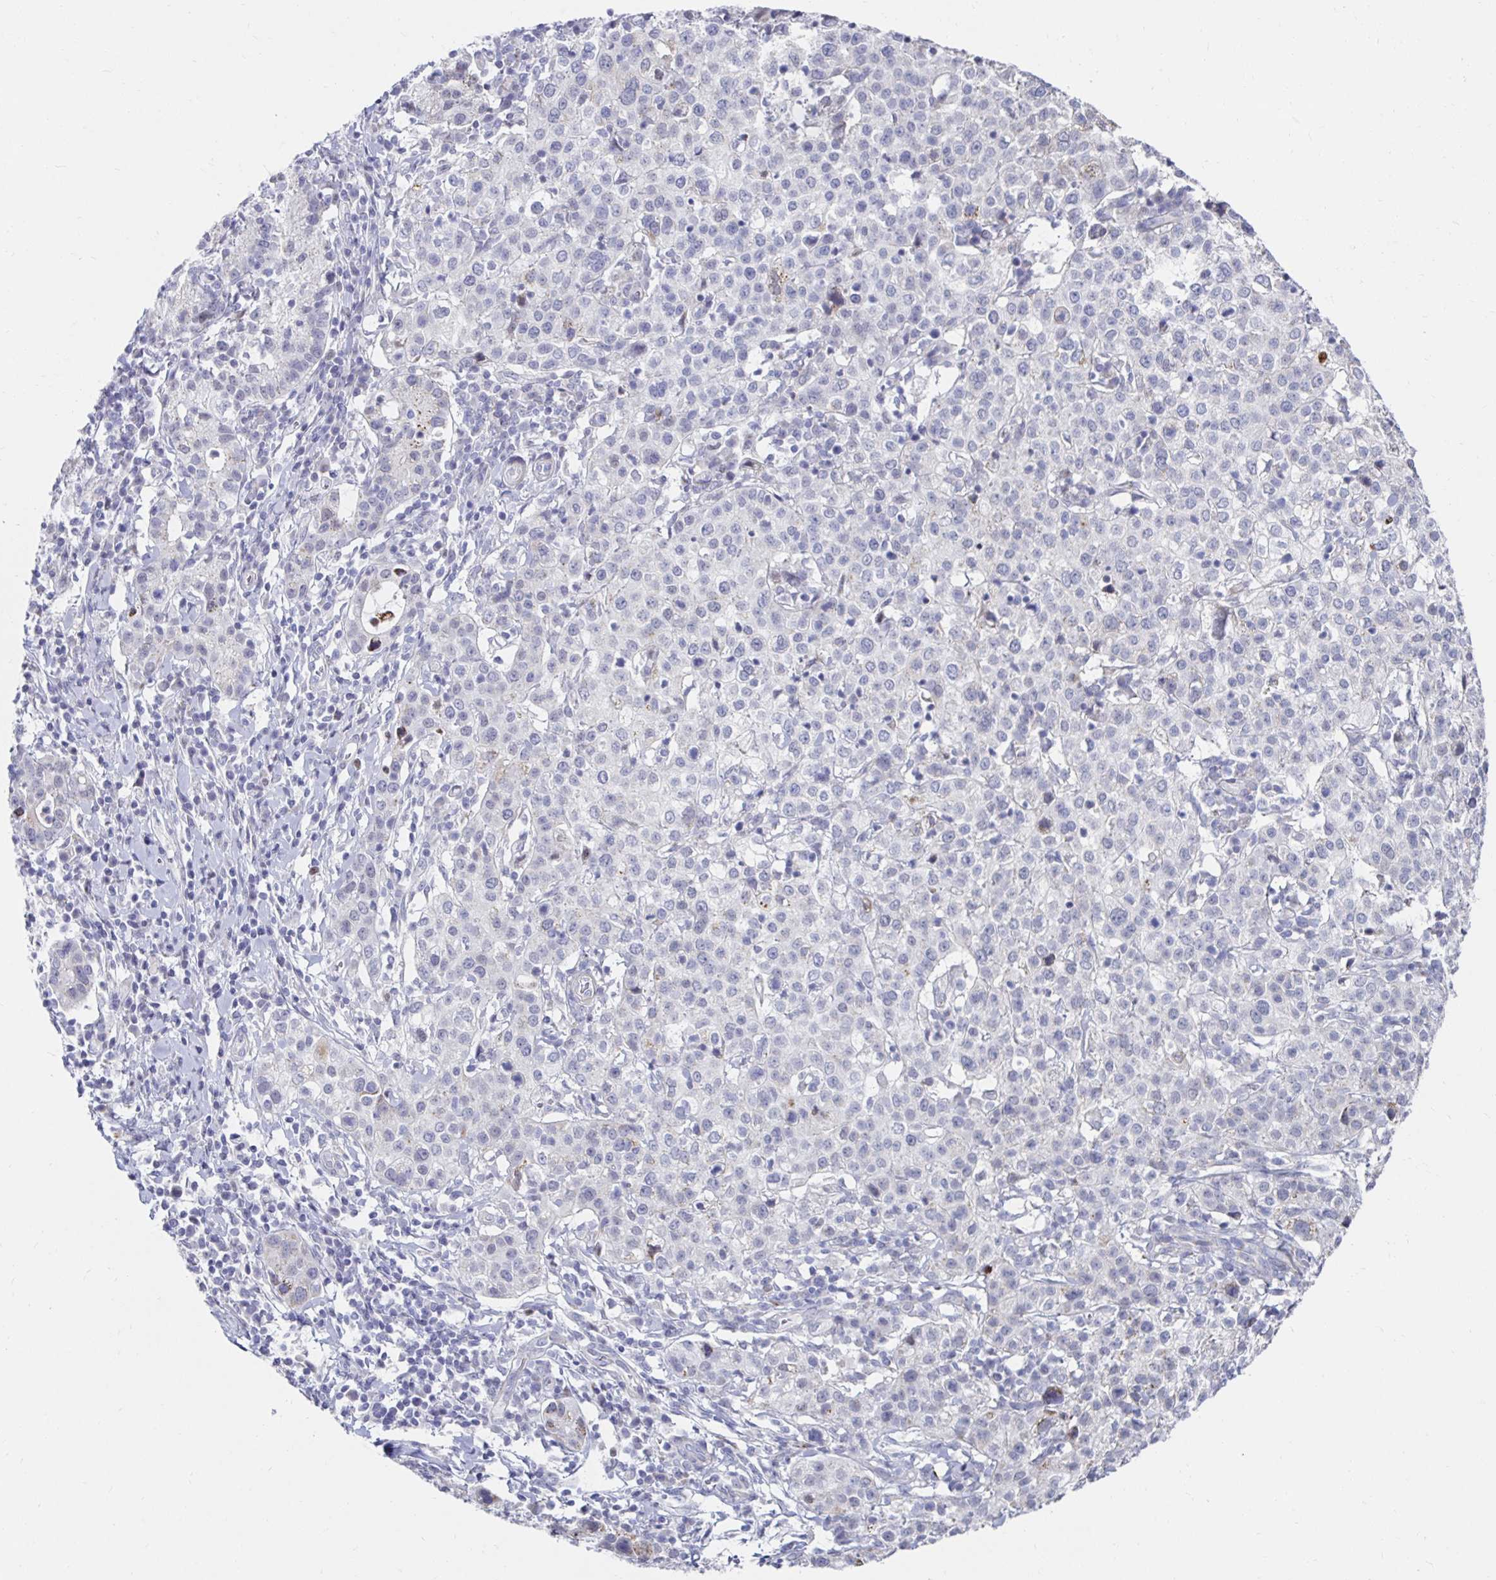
{"staining": {"intensity": "negative", "quantity": "none", "location": "none"}, "tissue": "cervical cancer", "cell_type": "Tumor cells", "image_type": "cancer", "snomed": [{"axis": "morphology", "description": "Normal tissue, NOS"}, {"axis": "morphology", "description": "Adenocarcinoma, NOS"}, {"axis": "topography", "description": "Cervix"}], "caption": "Cervical adenocarcinoma was stained to show a protein in brown. There is no significant staining in tumor cells. The staining is performed using DAB brown chromogen with nuclei counter-stained in using hematoxylin.", "gene": "NOCT", "patient": {"sex": "female", "age": 44}}